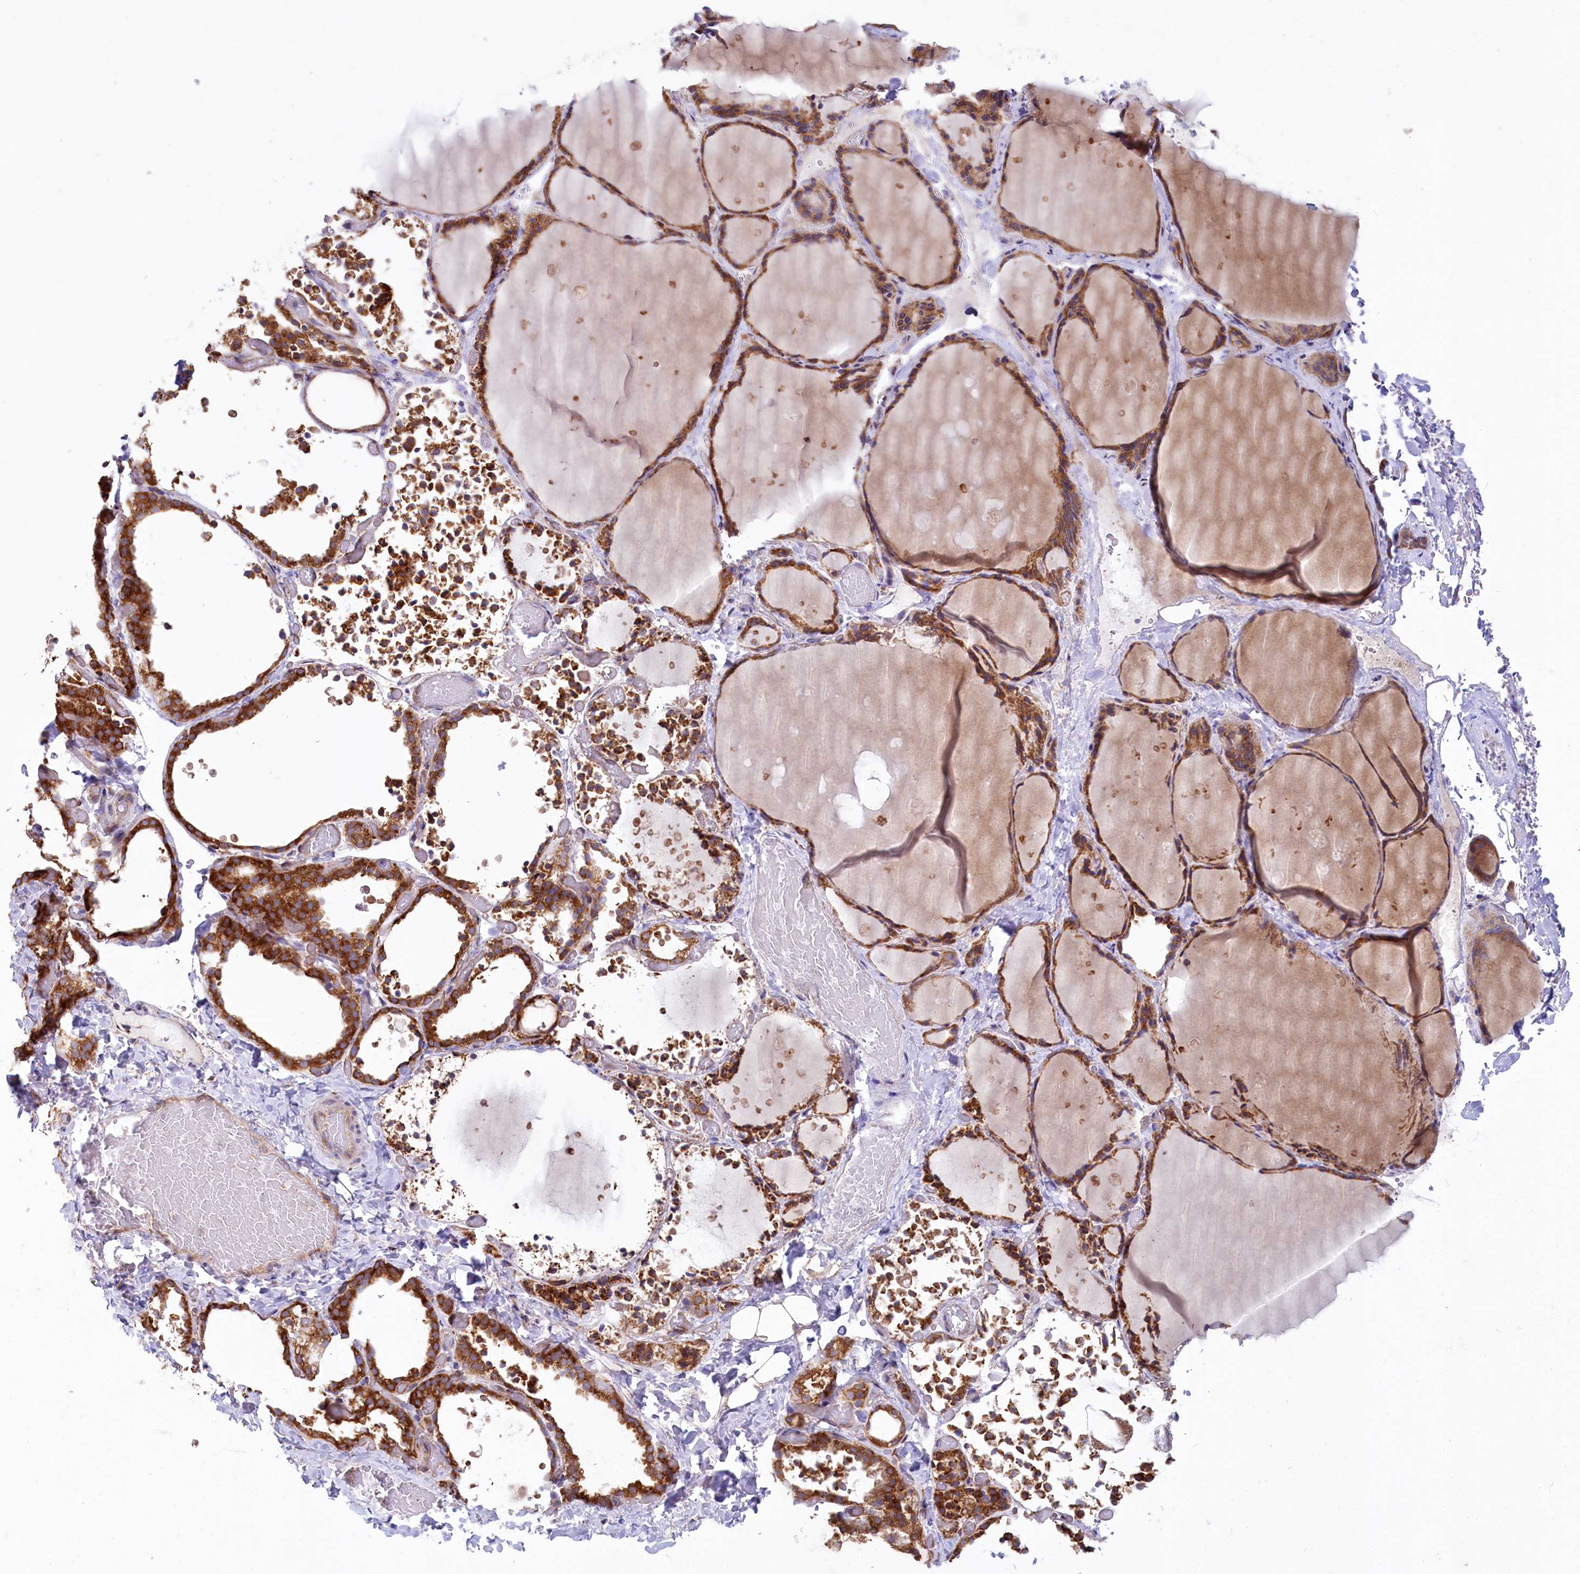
{"staining": {"intensity": "strong", "quantity": ">75%", "location": "cytoplasmic/membranous"}, "tissue": "thyroid gland", "cell_type": "Glandular cells", "image_type": "normal", "snomed": [{"axis": "morphology", "description": "Normal tissue, NOS"}, {"axis": "topography", "description": "Thyroid gland"}], "caption": "Protein staining exhibits strong cytoplasmic/membranous positivity in approximately >75% of glandular cells in benign thyroid gland. (DAB (3,3'-diaminobenzidine) IHC, brown staining for protein, blue staining for nuclei).", "gene": "CHID1", "patient": {"sex": "female", "age": 44}}